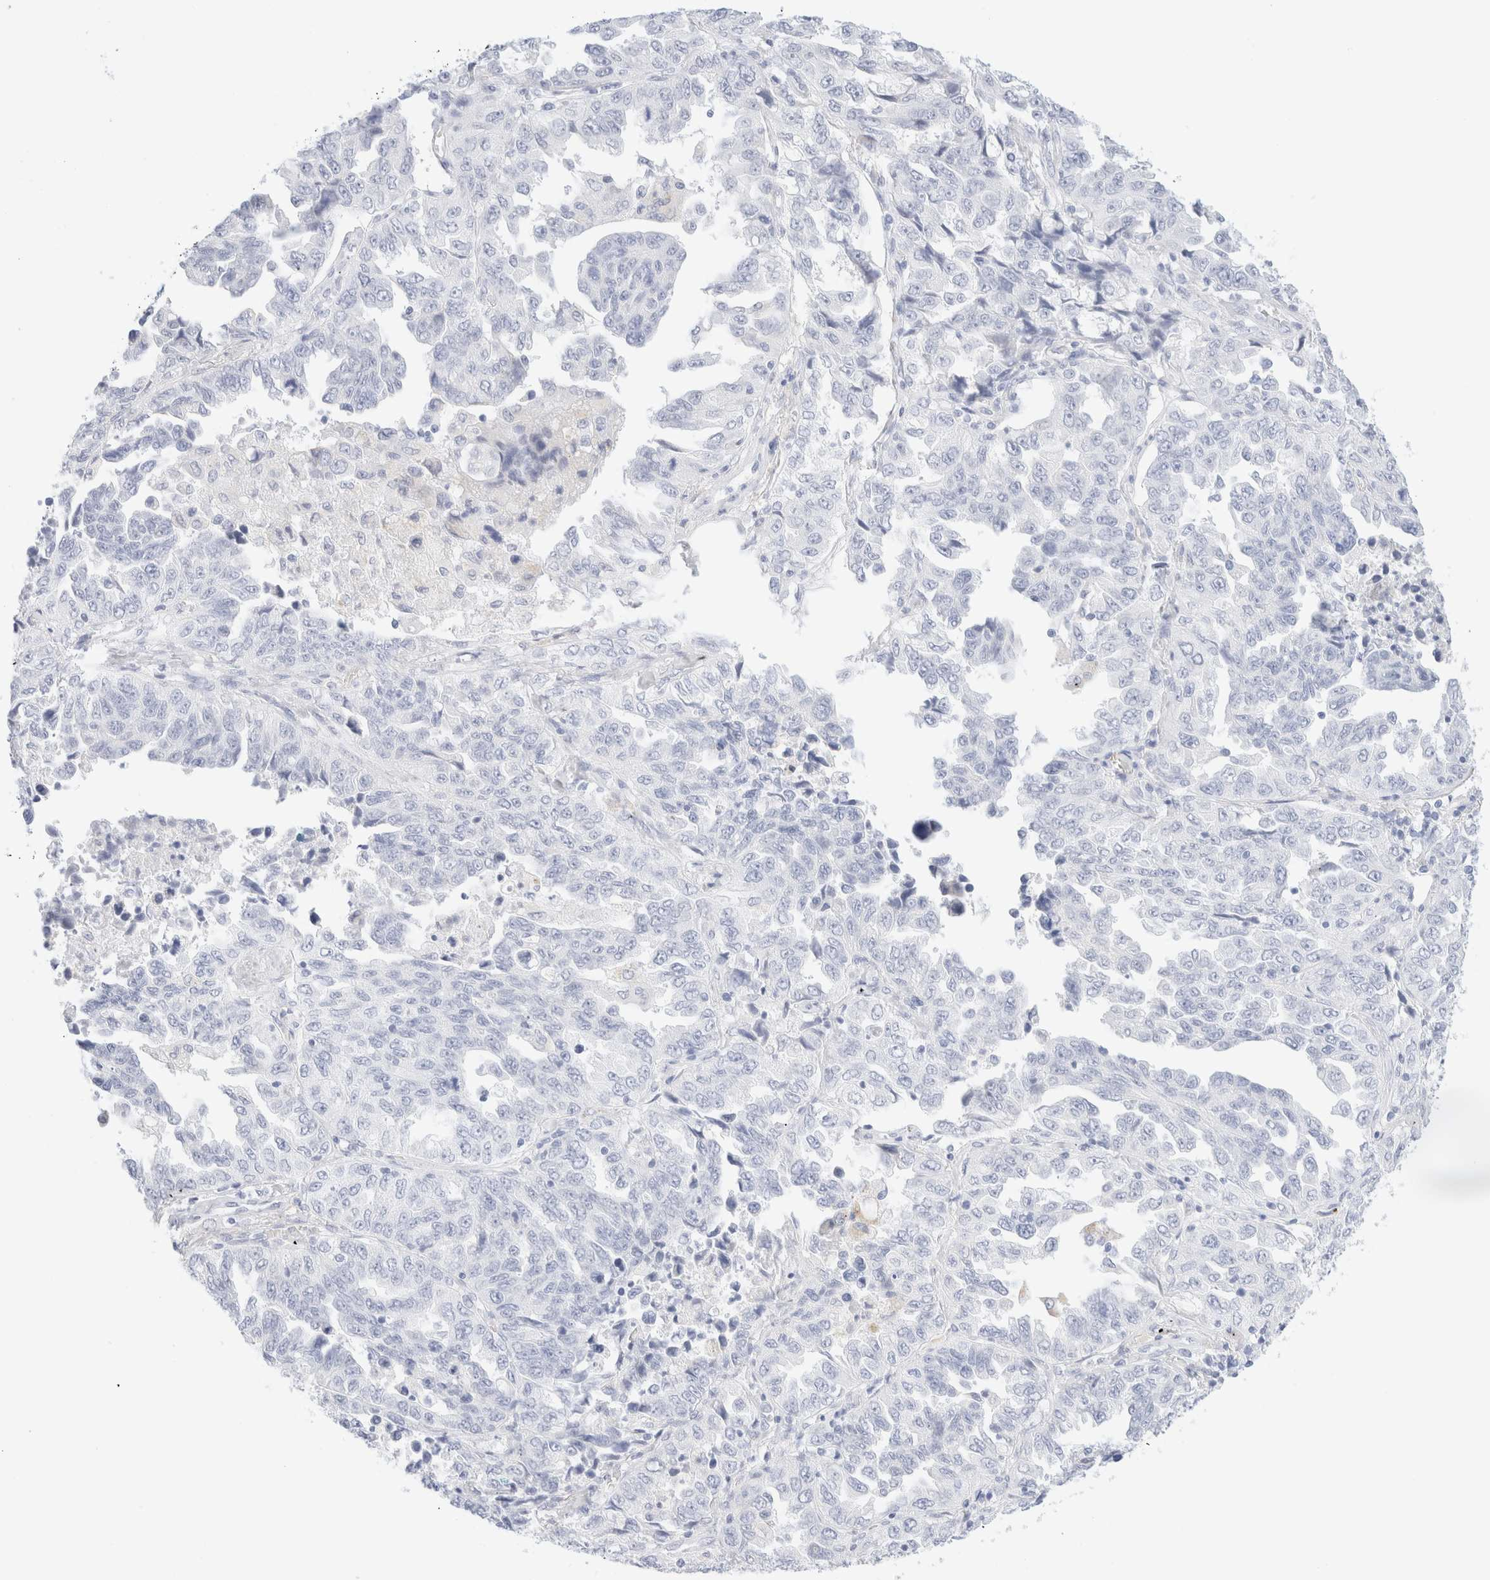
{"staining": {"intensity": "negative", "quantity": "none", "location": "none"}, "tissue": "lung cancer", "cell_type": "Tumor cells", "image_type": "cancer", "snomed": [{"axis": "morphology", "description": "Adenocarcinoma, NOS"}, {"axis": "topography", "description": "Lung"}], "caption": "Adenocarcinoma (lung) was stained to show a protein in brown. There is no significant staining in tumor cells.", "gene": "KRT15", "patient": {"sex": "female", "age": 51}}